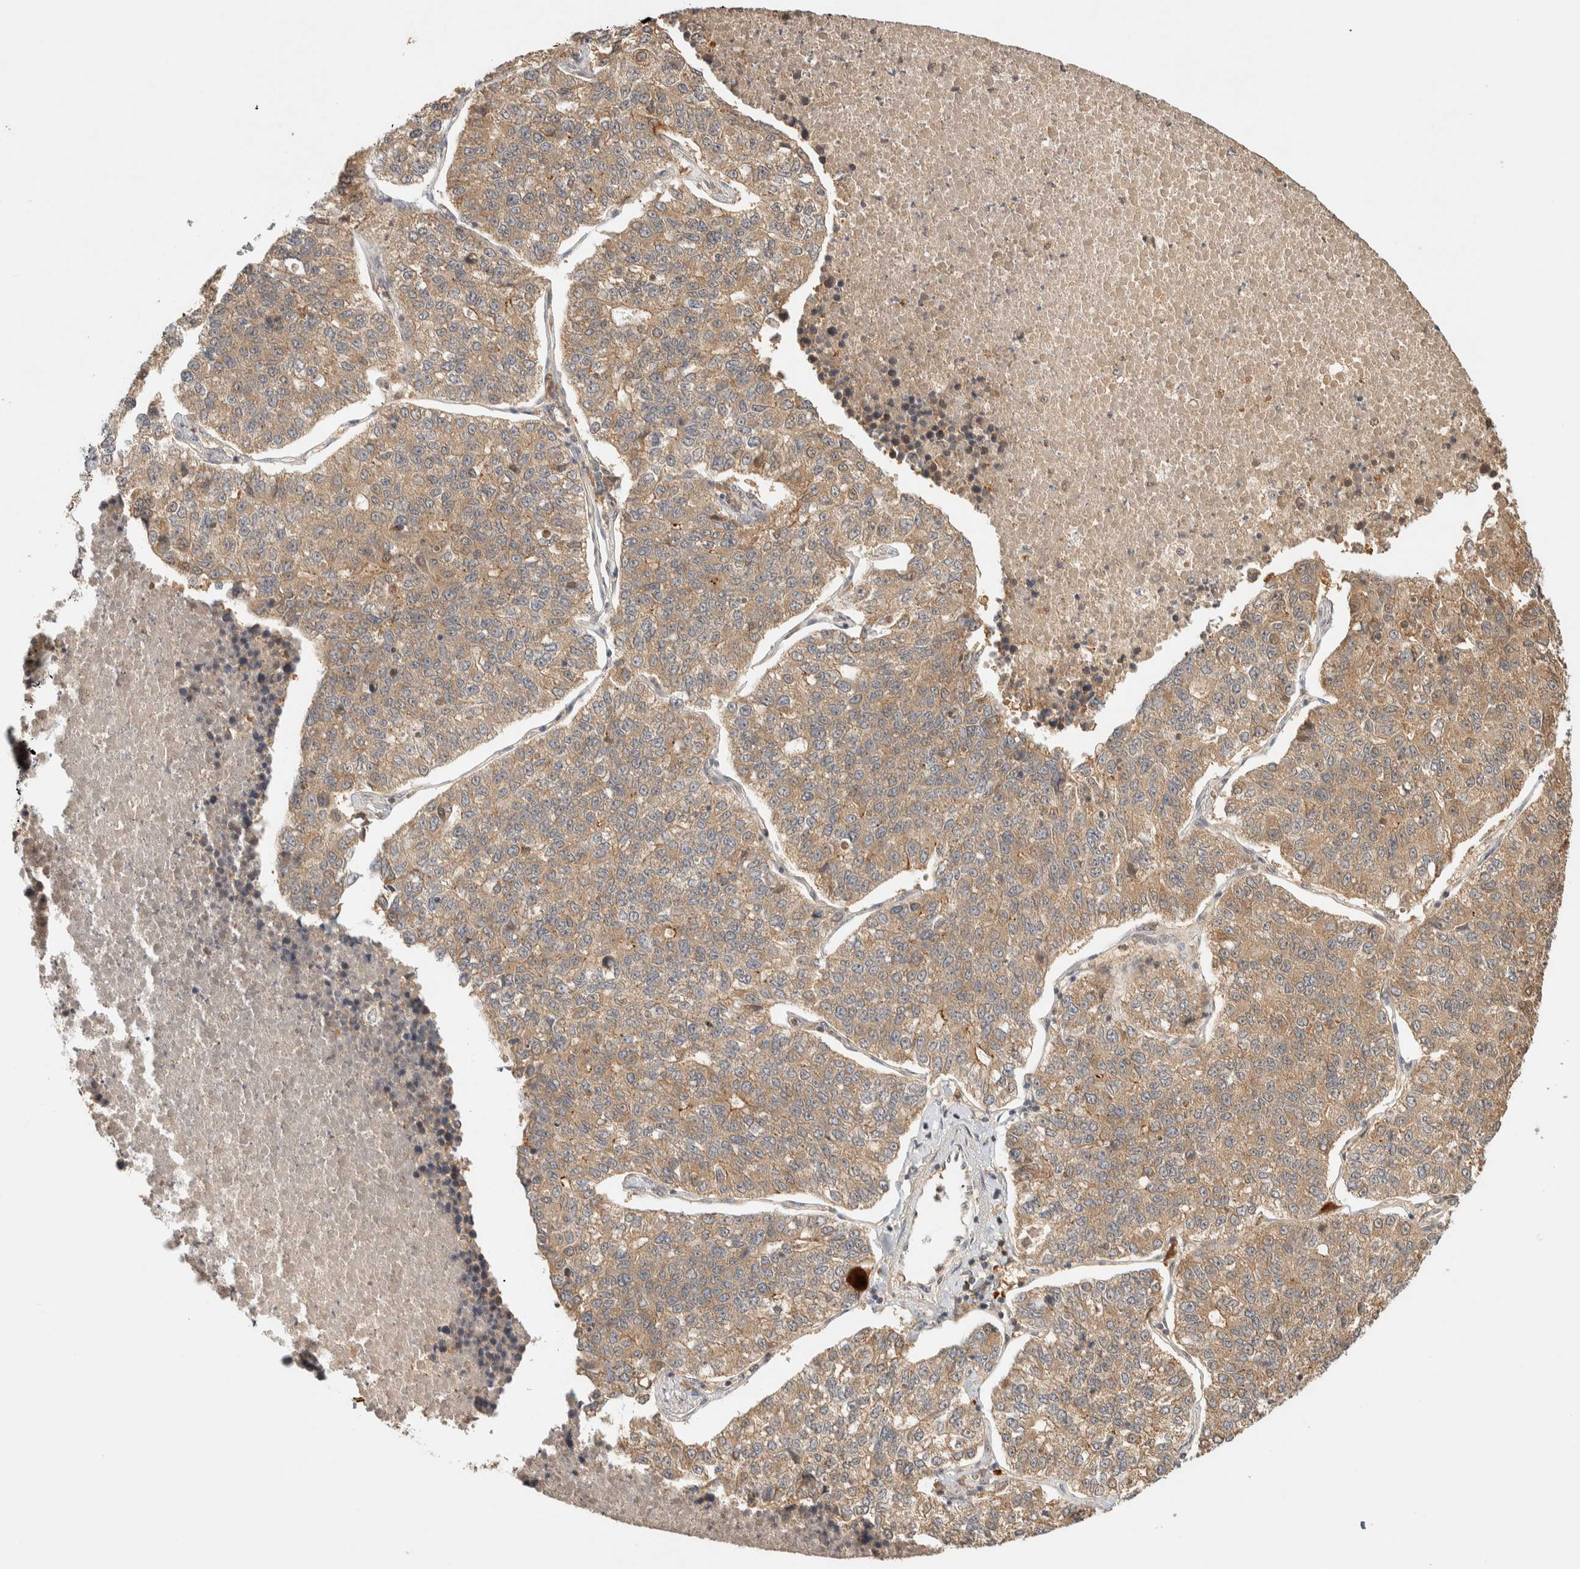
{"staining": {"intensity": "moderate", "quantity": ">75%", "location": "cytoplasmic/membranous"}, "tissue": "lung cancer", "cell_type": "Tumor cells", "image_type": "cancer", "snomed": [{"axis": "morphology", "description": "Adenocarcinoma, NOS"}, {"axis": "topography", "description": "Lung"}], "caption": "There is medium levels of moderate cytoplasmic/membranous expression in tumor cells of lung cancer, as demonstrated by immunohistochemical staining (brown color).", "gene": "TTI2", "patient": {"sex": "male", "age": 49}}